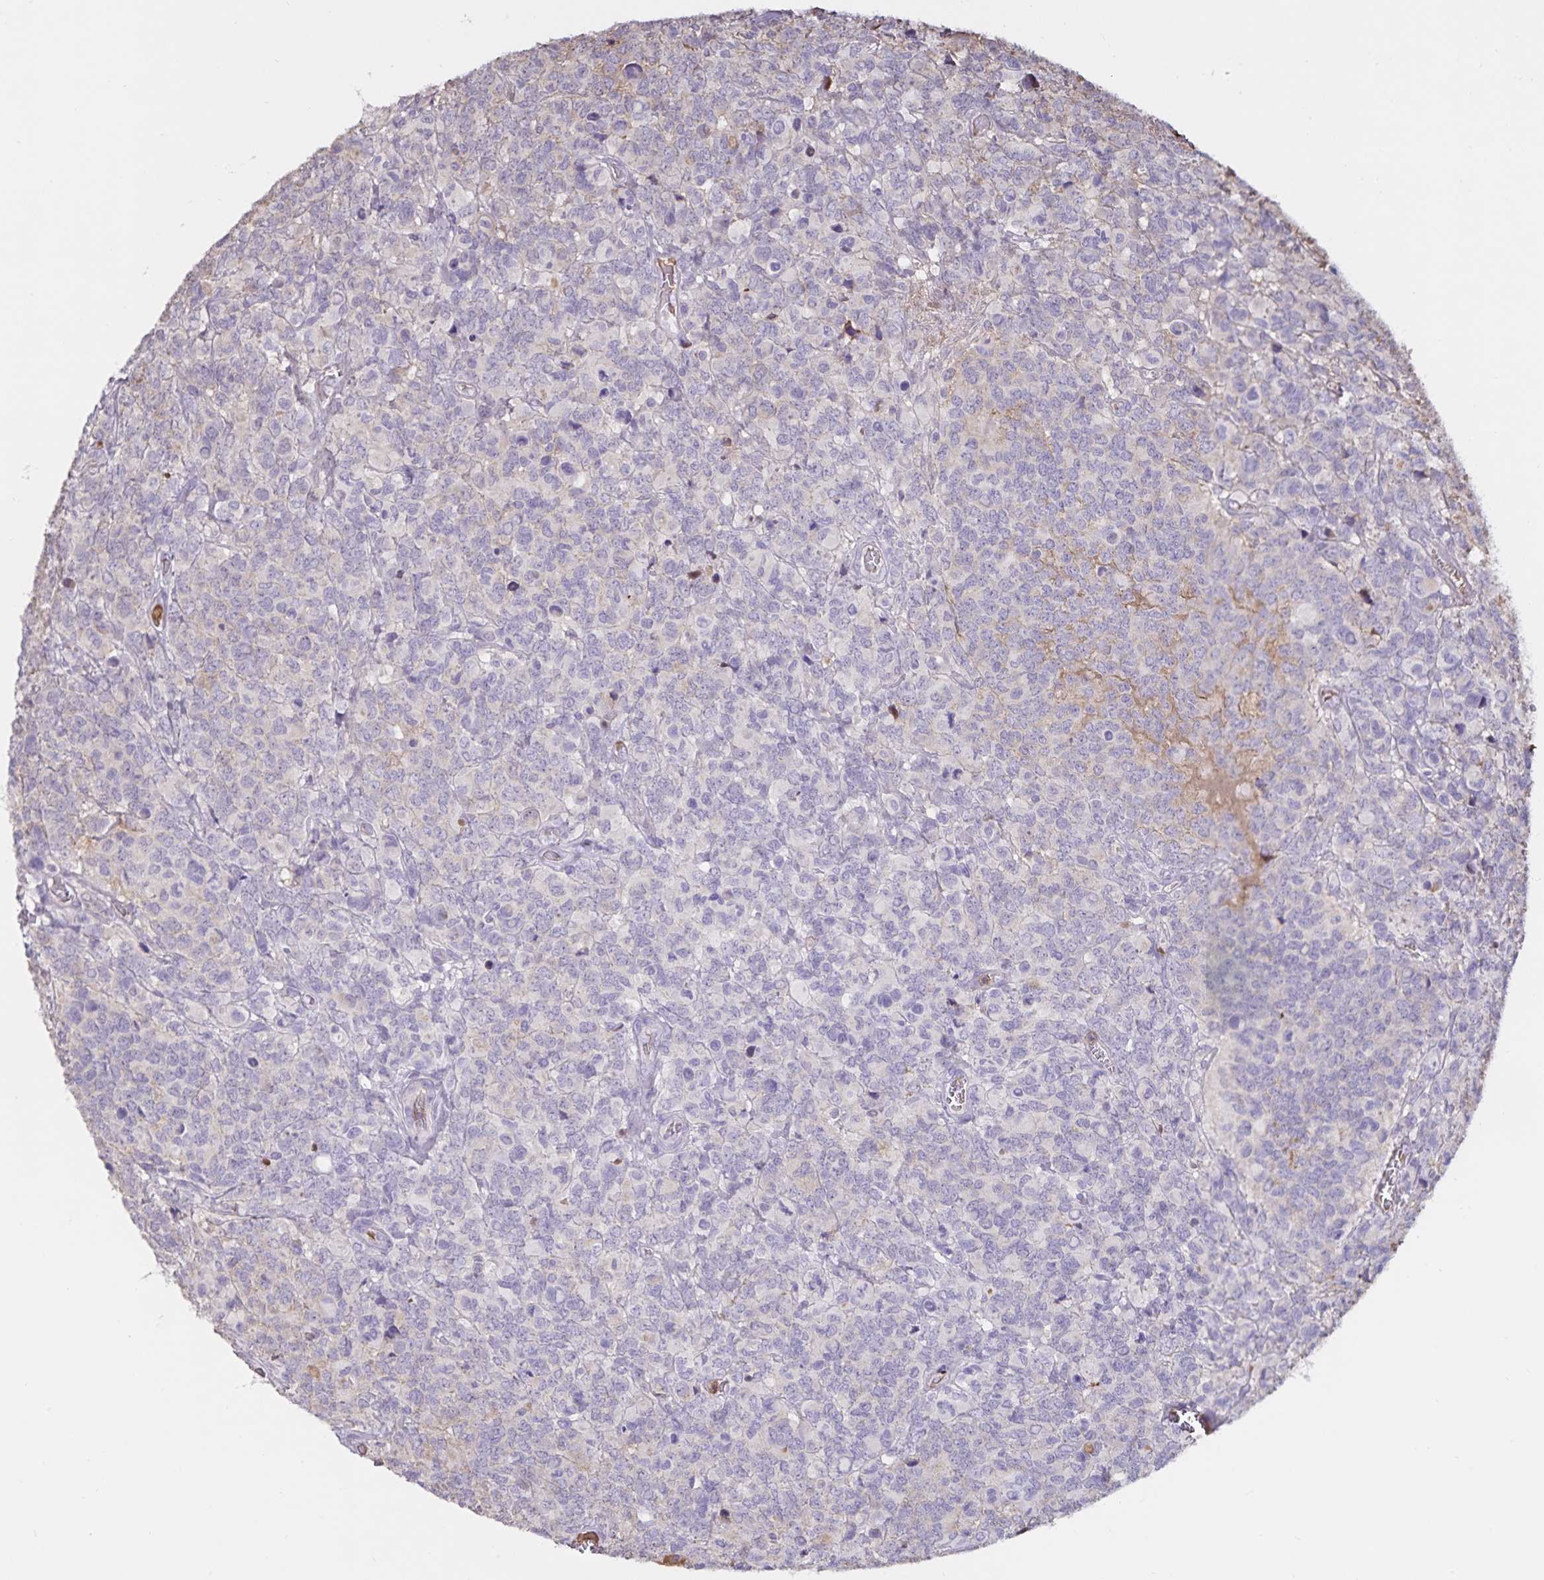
{"staining": {"intensity": "negative", "quantity": "none", "location": "none"}, "tissue": "glioma", "cell_type": "Tumor cells", "image_type": "cancer", "snomed": [{"axis": "morphology", "description": "Glioma, malignant, High grade"}, {"axis": "topography", "description": "Brain"}], "caption": "Immunohistochemistry of human glioma shows no staining in tumor cells. Brightfield microscopy of IHC stained with DAB (3,3'-diaminobenzidine) (brown) and hematoxylin (blue), captured at high magnification.", "gene": "FGG", "patient": {"sex": "male", "age": 39}}